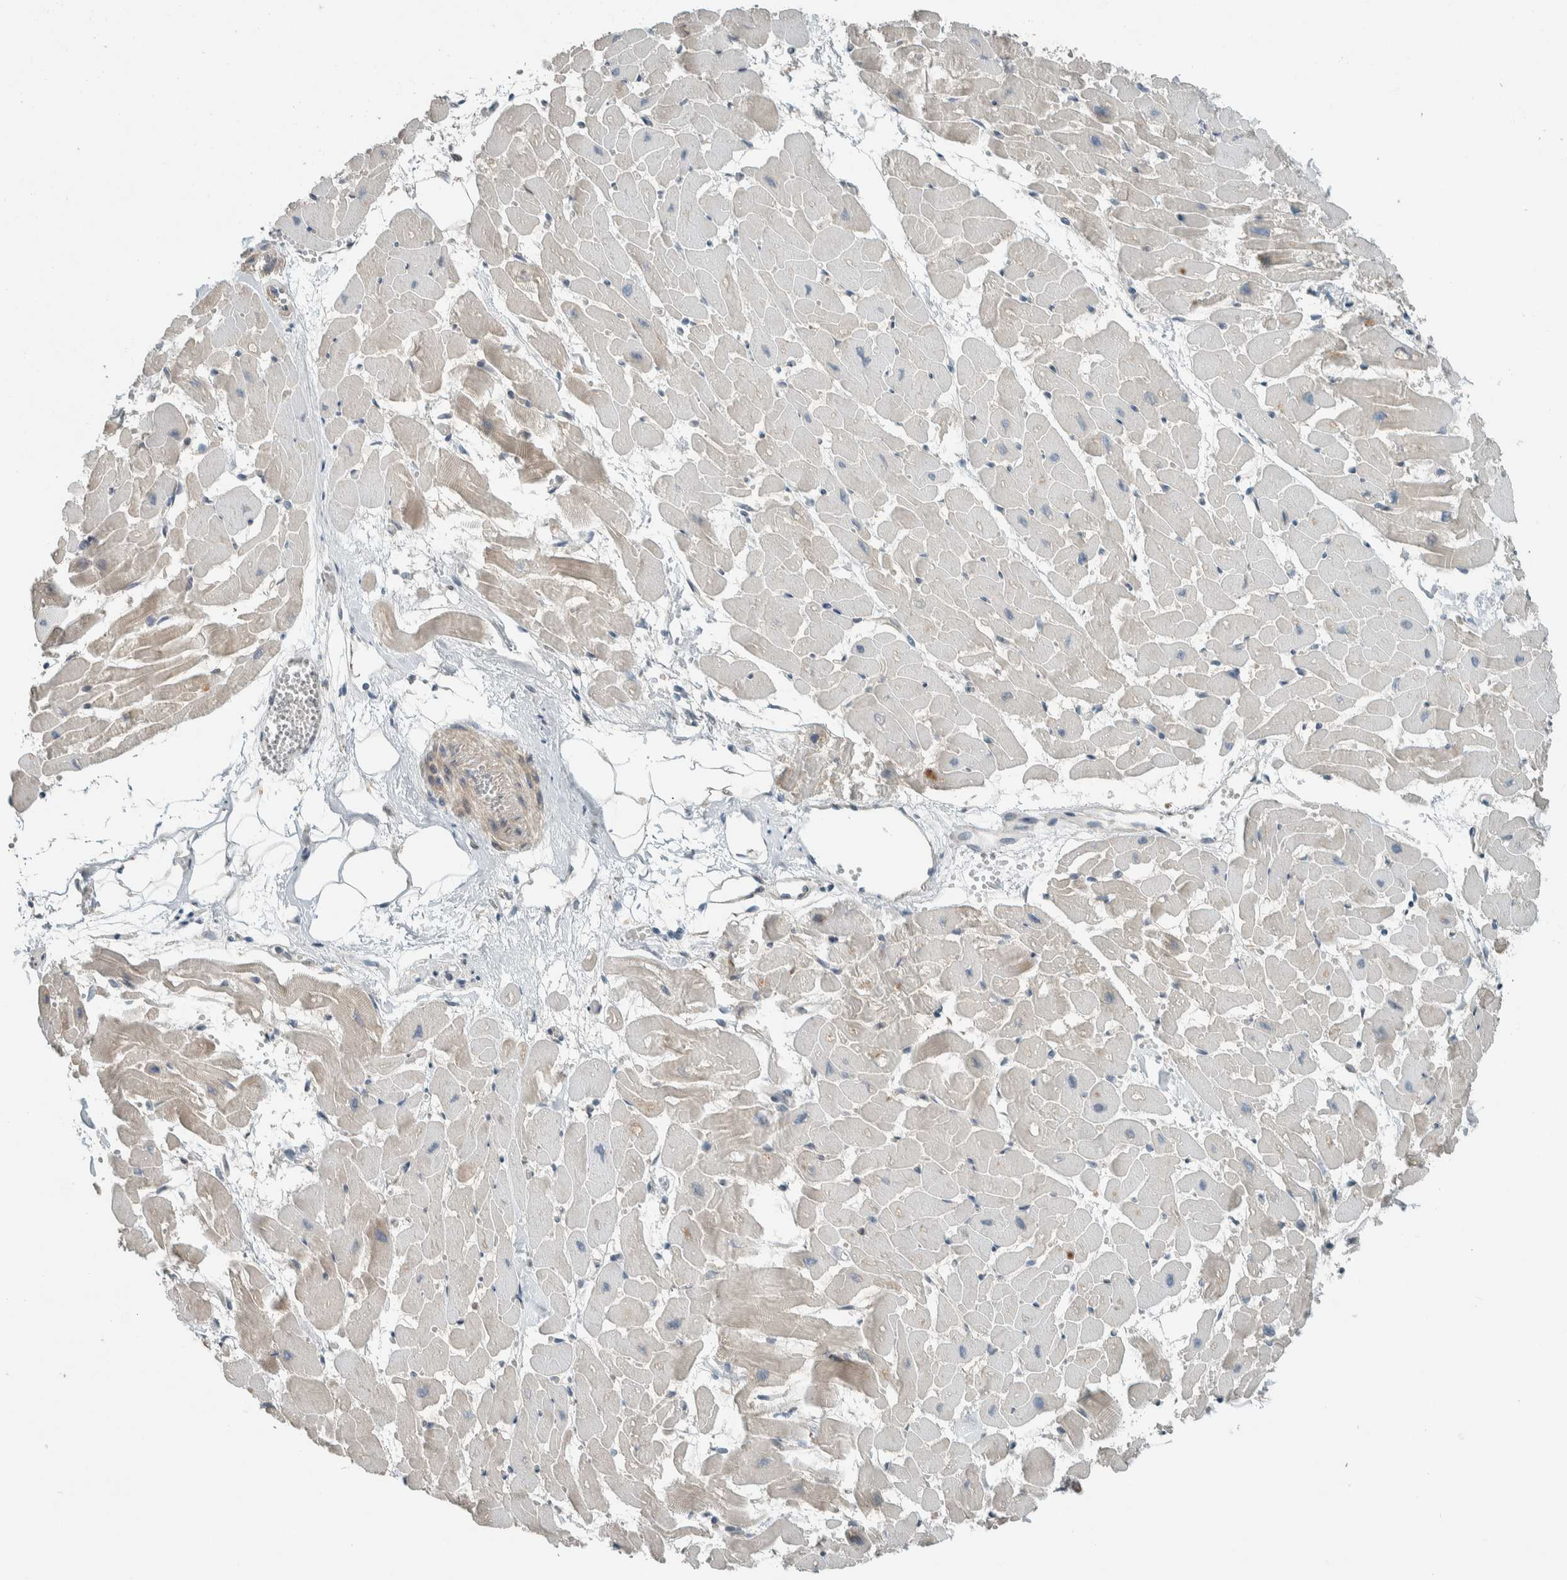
{"staining": {"intensity": "negative", "quantity": "none", "location": "none"}, "tissue": "heart muscle", "cell_type": "Cardiomyocytes", "image_type": "normal", "snomed": [{"axis": "morphology", "description": "Normal tissue, NOS"}, {"axis": "topography", "description": "Heart"}], "caption": "High magnification brightfield microscopy of benign heart muscle stained with DAB (3,3'-diaminobenzidine) (brown) and counterstained with hematoxylin (blue): cardiomyocytes show no significant expression.", "gene": "SEL1L", "patient": {"sex": "female", "age": 19}}